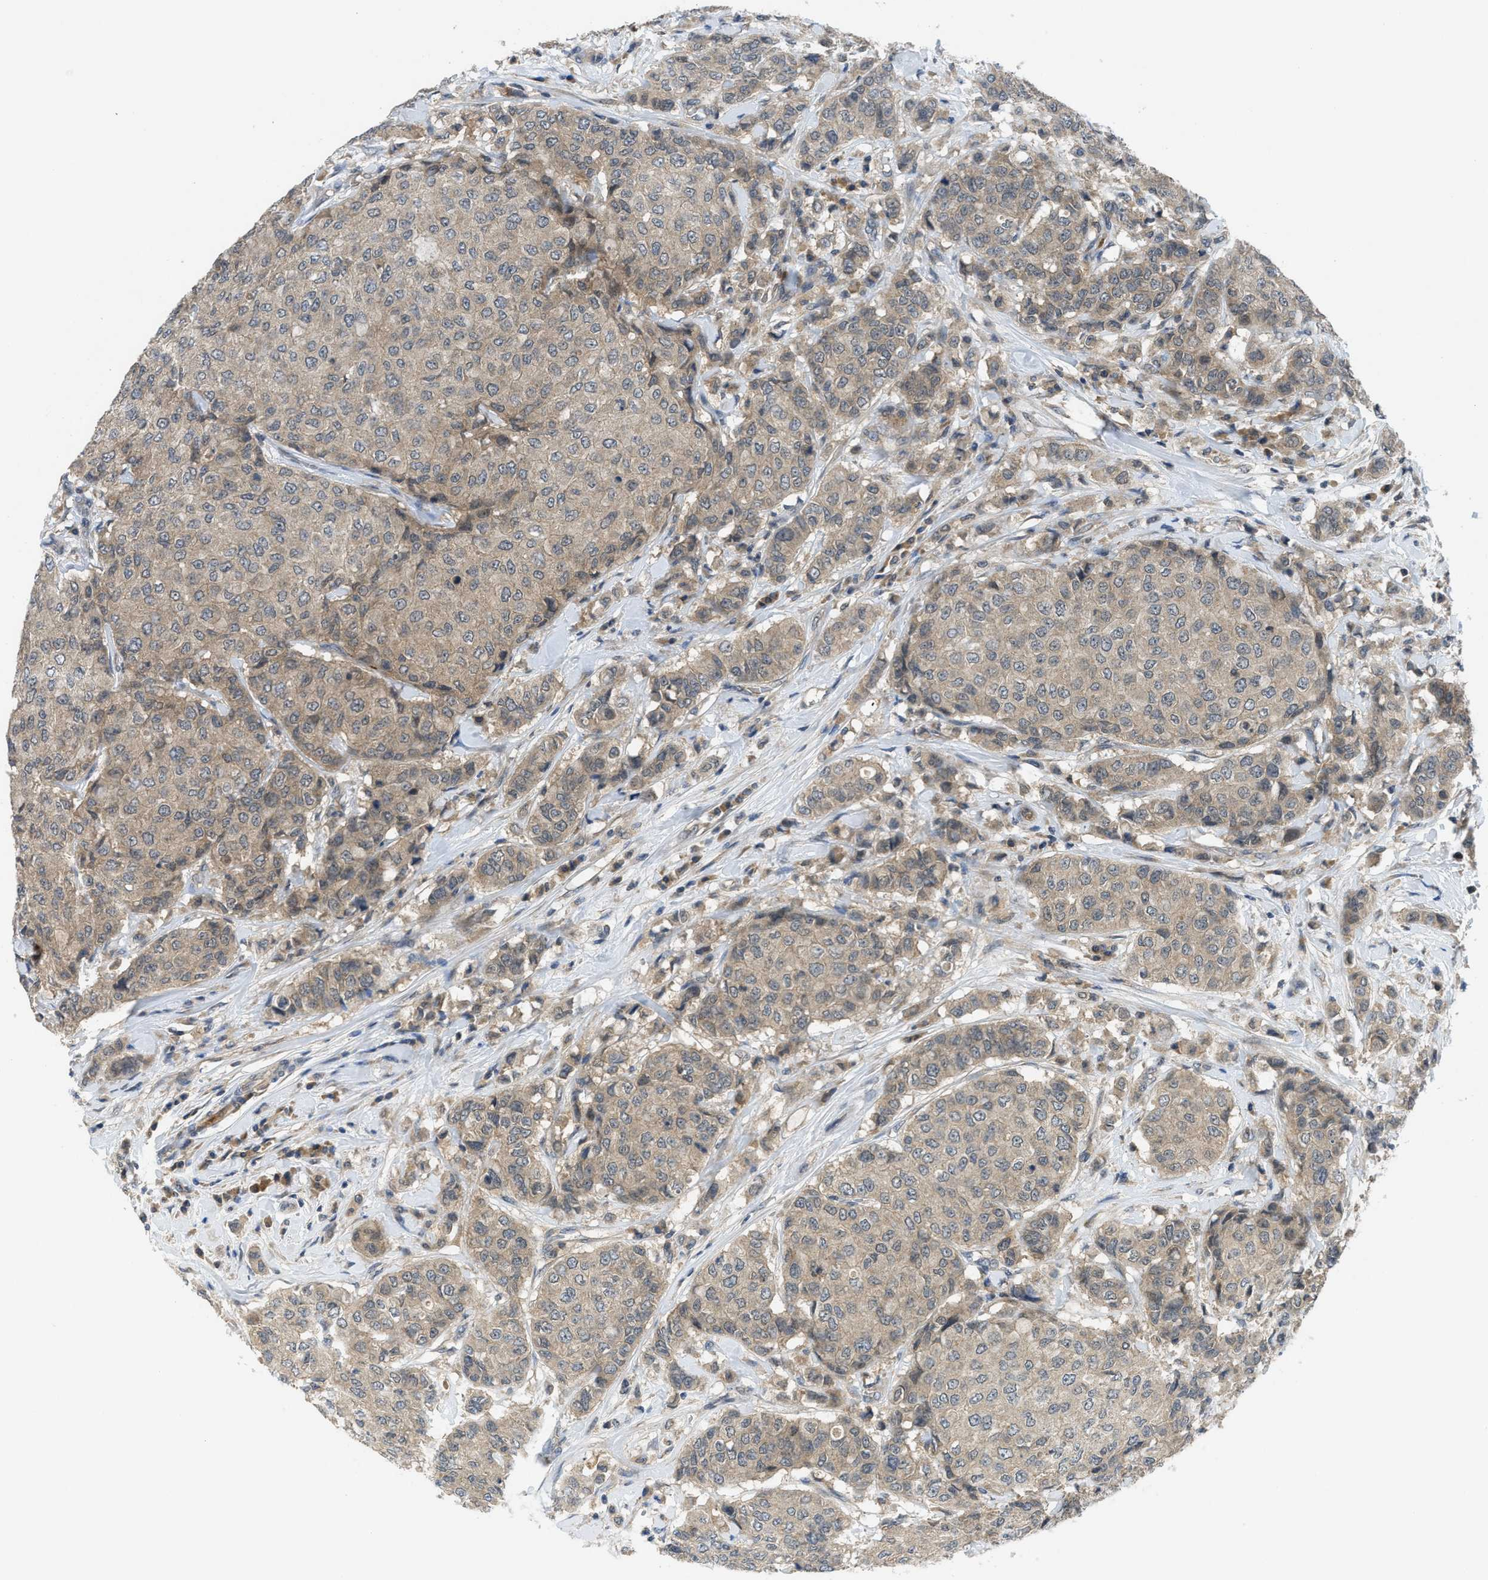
{"staining": {"intensity": "weak", "quantity": ">75%", "location": "cytoplasmic/membranous"}, "tissue": "breast cancer", "cell_type": "Tumor cells", "image_type": "cancer", "snomed": [{"axis": "morphology", "description": "Duct carcinoma"}, {"axis": "topography", "description": "Breast"}], "caption": "This micrograph reveals IHC staining of breast cancer (intraductal carcinoma), with low weak cytoplasmic/membranous staining in approximately >75% of tumor cells.", "gene": "PDE7A", "patient": {"sex": "female", "age": 27}}